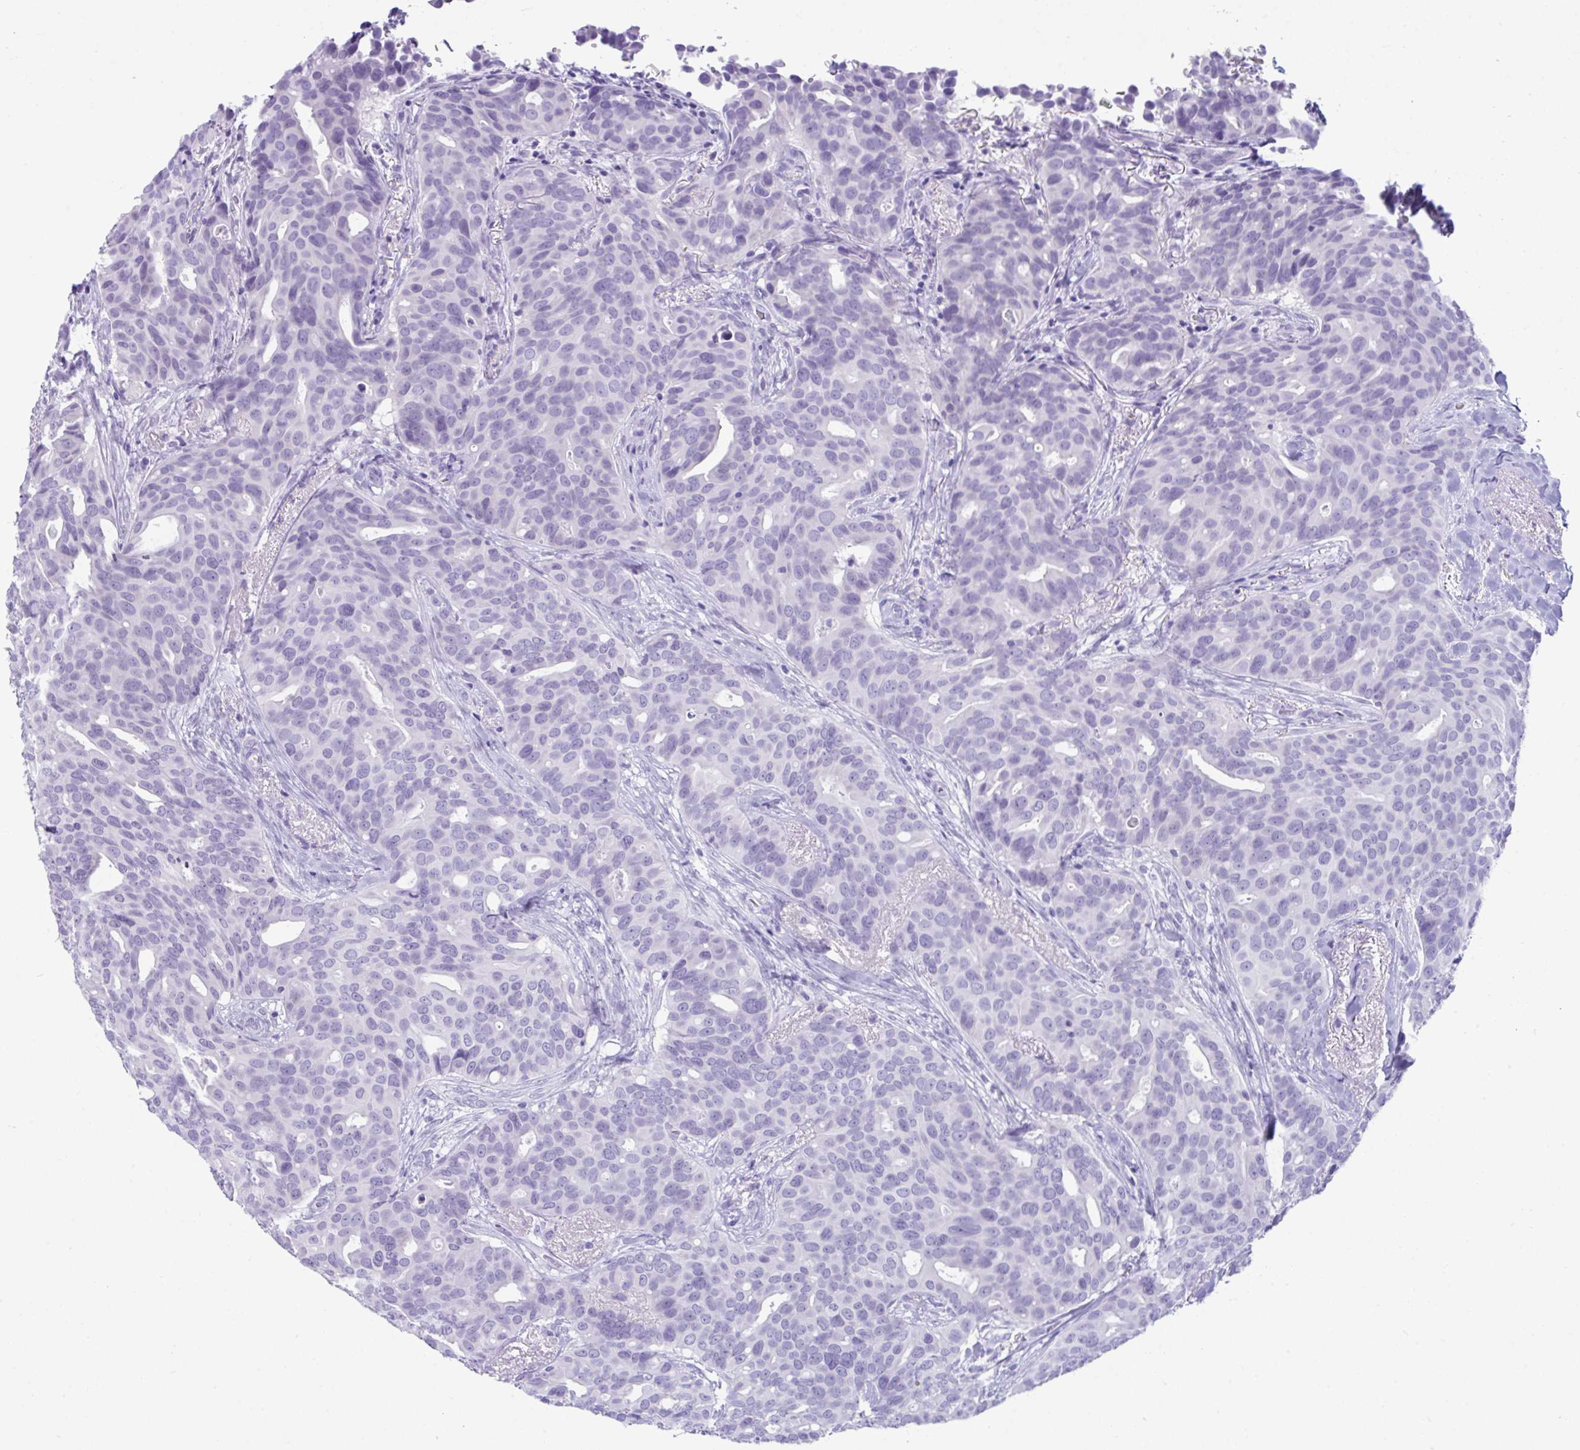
{"staining": {"intensity": "negative", "quantity": "none", "location": "none"}, "tissue": "breast cancer", "cell_type": "Tumor cells", "image_type": "cancer", "snomed": [{"axis": "morphology", "description": "Duct carcinoma"}, {"axis": "topography", "description": "Breast"}], "caption": "An immunohistochemistry (IHC) photomicrograph of breast cancer is shown. There is no staining in tumor cells of breast cancer. (DAB (3,3'-diaminobenzidine) immunohistochemistry, high magnification).", "gene": "PSCA", "patient": {"sex": "female", "age": 54}}